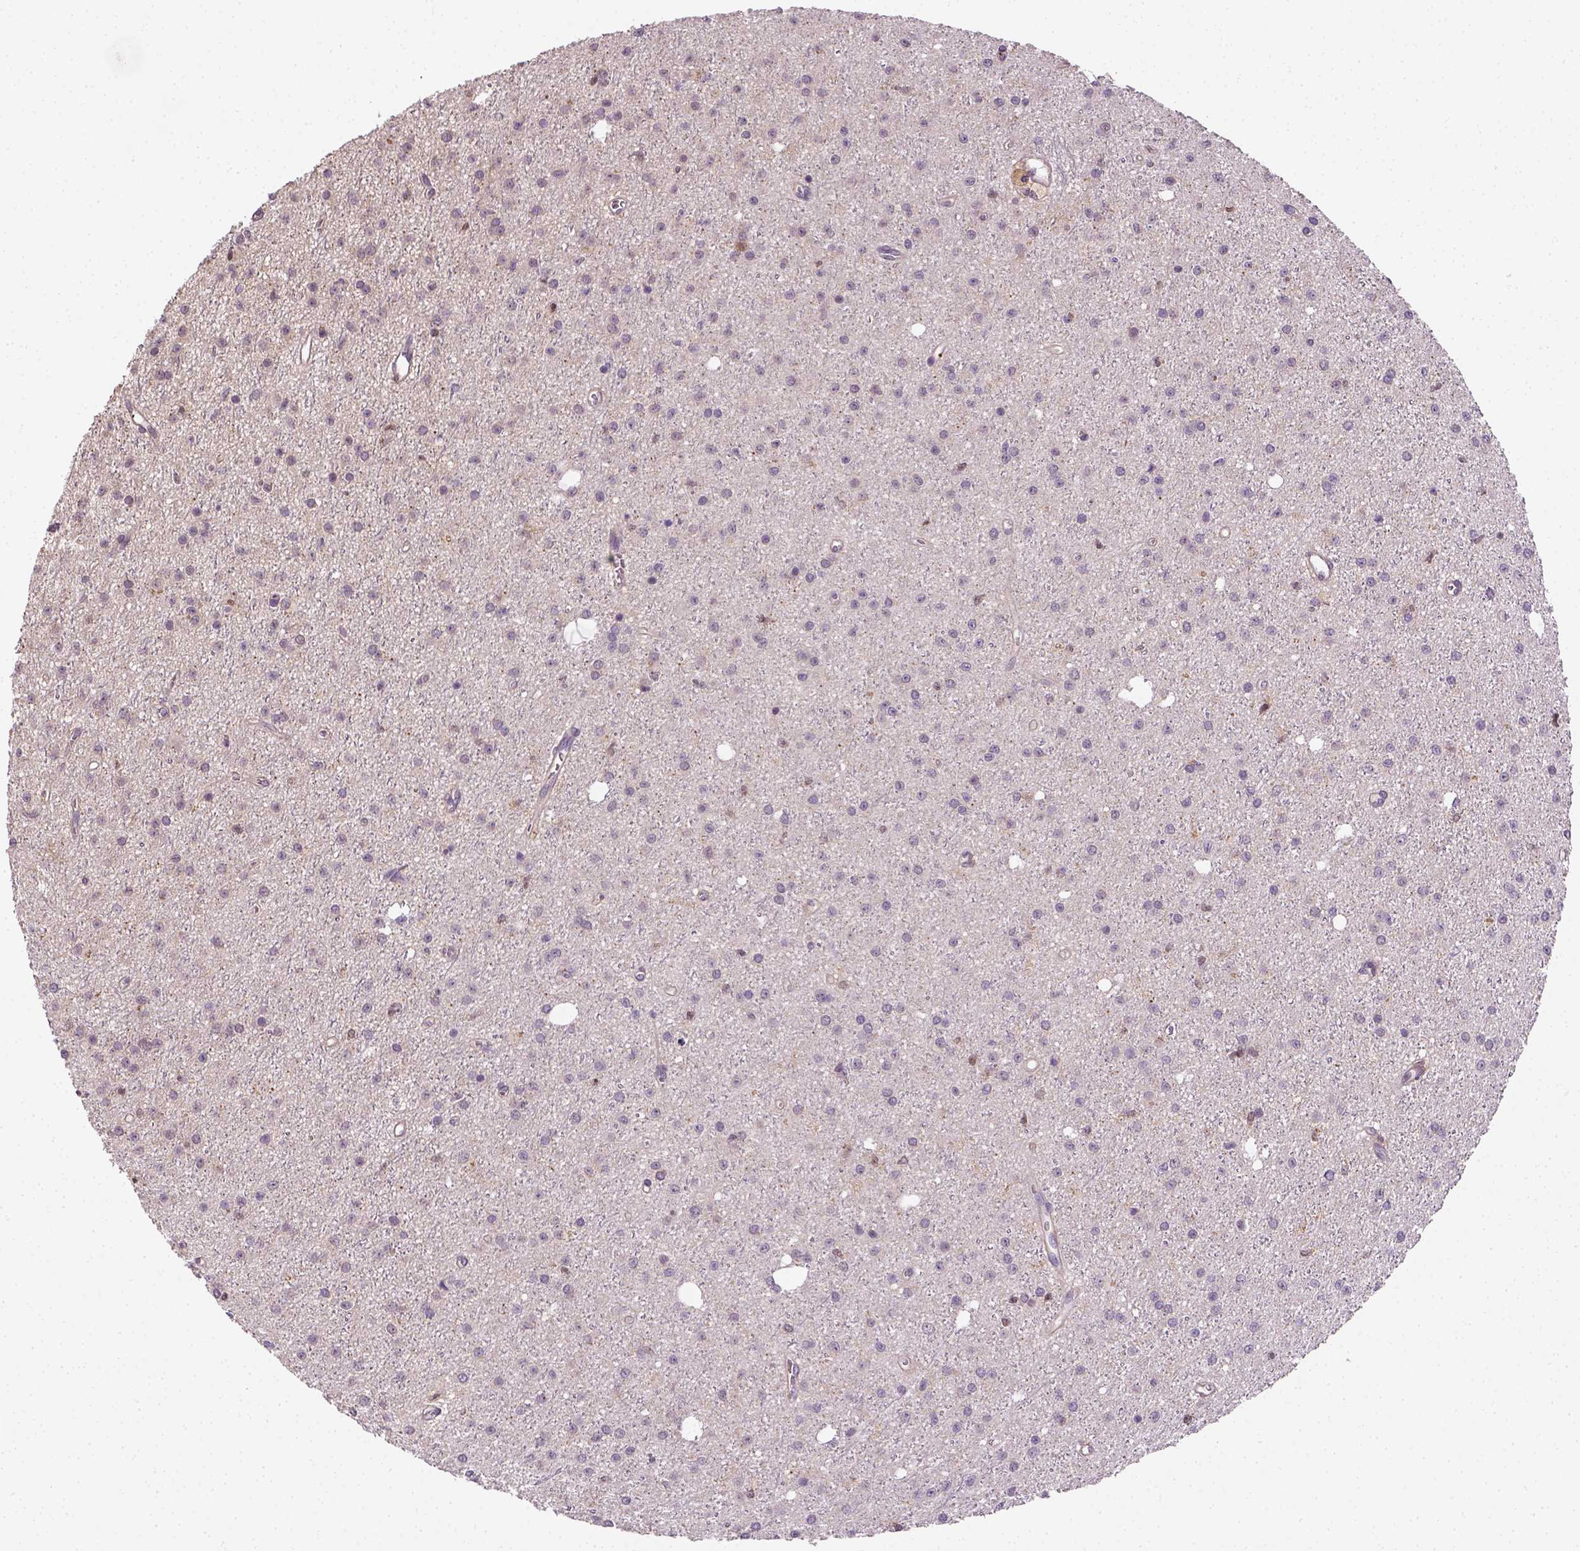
{"staining": {"intensity": "negative", "quantity": "none", "location": "none"}, "tissue": "glioma", "cell_type": "Tumor cells", "image_type": "cancer", "snomed": [{"axis": "morphology", "description": "Glioma, malignant, Low grade"}, {"axis": "topography", "description": "Brain"}], "caption": "Image shows no significant protein positivity in tumor cells of glioma. Brightfield microscopy of immunohistochemistry stained with DAB (3,3'-diaminobenzidine) (brown) and hematoxylin (blue), captured at high magnification.", "gene": "MATK", "patient": {"sex": "male", "age": 27}}